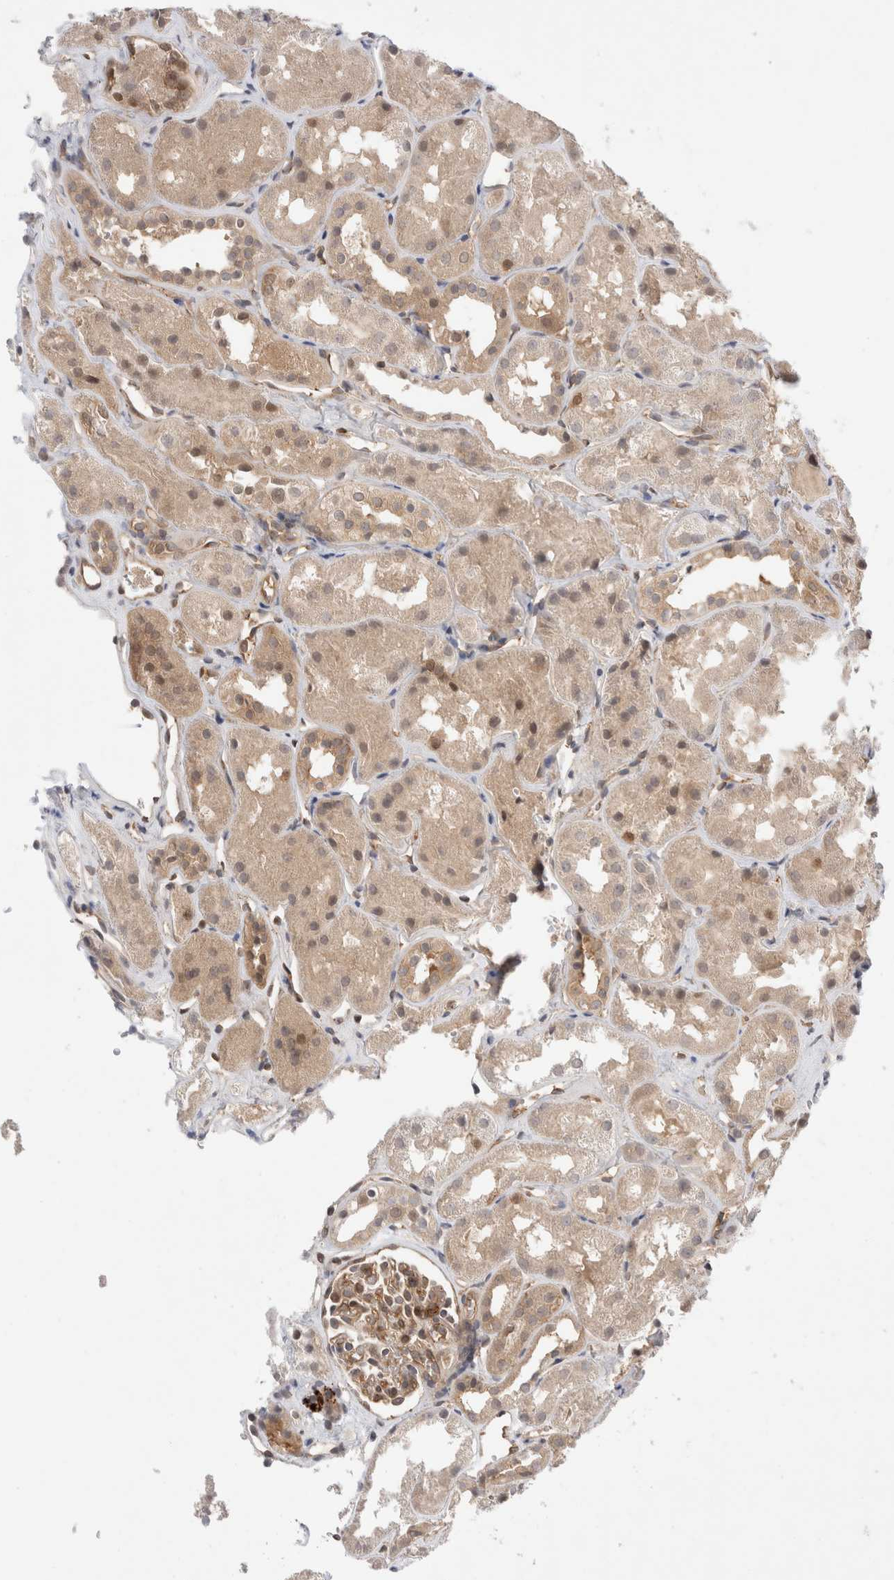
{"staining": {"intensity": "weak", "quantity": "25%-75%", "location": "nuclear"}, "tissue": "kidney", "cell_type": "Cells in glomeruli", "image_type": "normal", "snomed": [{"axis": "morphology", "description": "Normal tissue, NOS"}, {"axis": "topography", "description": "Kidney"}], "caption": "Unremarkable kidney exhibits weak nuclear staining in approximately 25%-75% of cells in glomeruli, visualized by immunohistochemistry.", "gene": "NFKB1", "patient": {"sex": "male", "age": 16}}